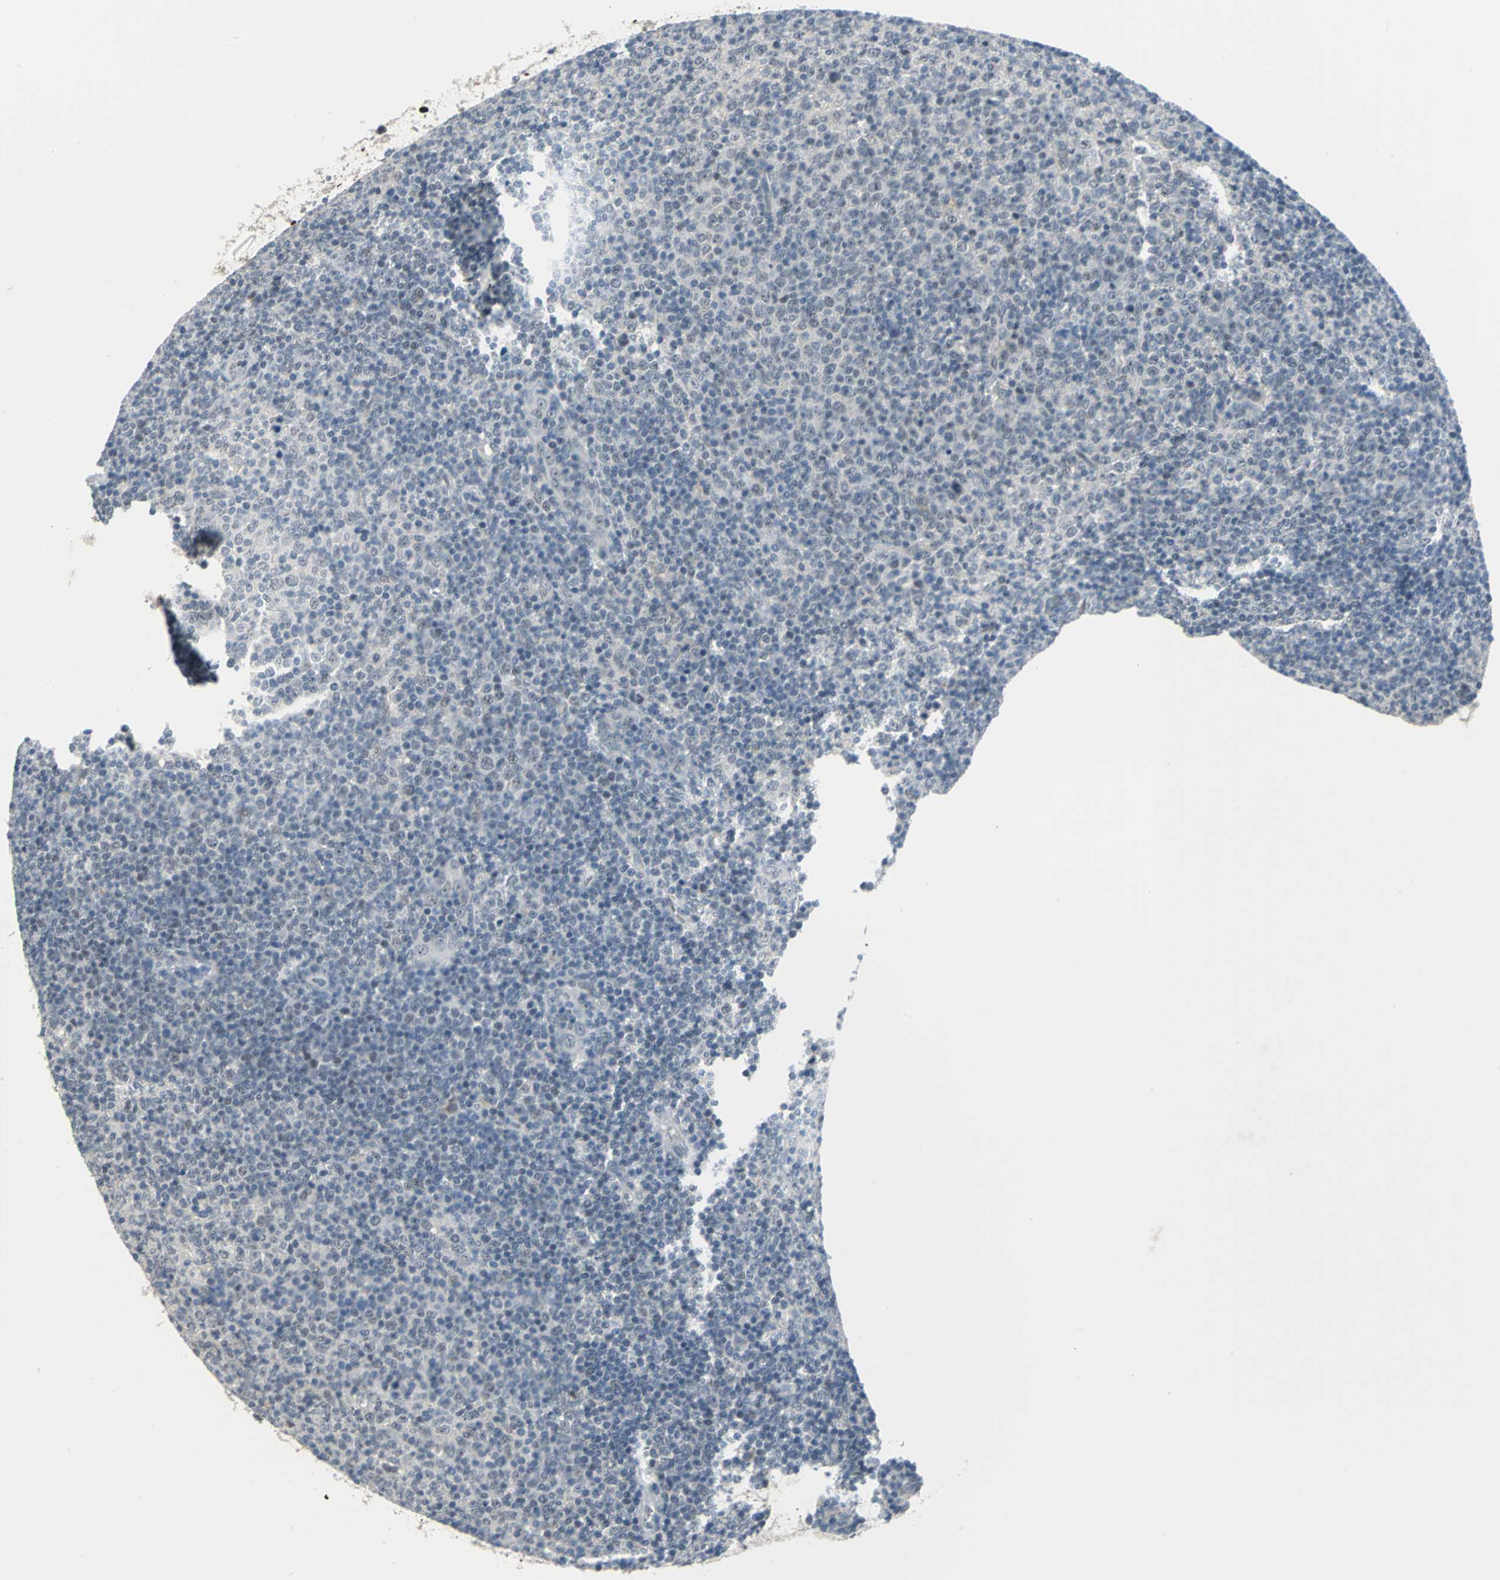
{"staining": {"intensity": "weak", "quantity": "25%-75%", "location": "nuclear"}, "tissue": "lymphoma", "cell_type": "Tumor cells", "image_type": "cancer", "snomed": [{"axis": "morphology", "description": "Malignant lymphoma, non-Hodgkin's type, Low grade"}, {"axis": "topography", "description": "Lymph node"}], "caption": "A high-resolution micrograph shows immunohistochemistry (IHC) staining of malignant lymphoma, non-Hodgkin's type (low-grade), which displays weak nuclear expression in approximately 25%-75% of tumor cells. (brown staining indicates protein expression, while blue staining denotes nuclei).", "gene": "GLI3", "patient": {"sex": "male", "age": 70}}